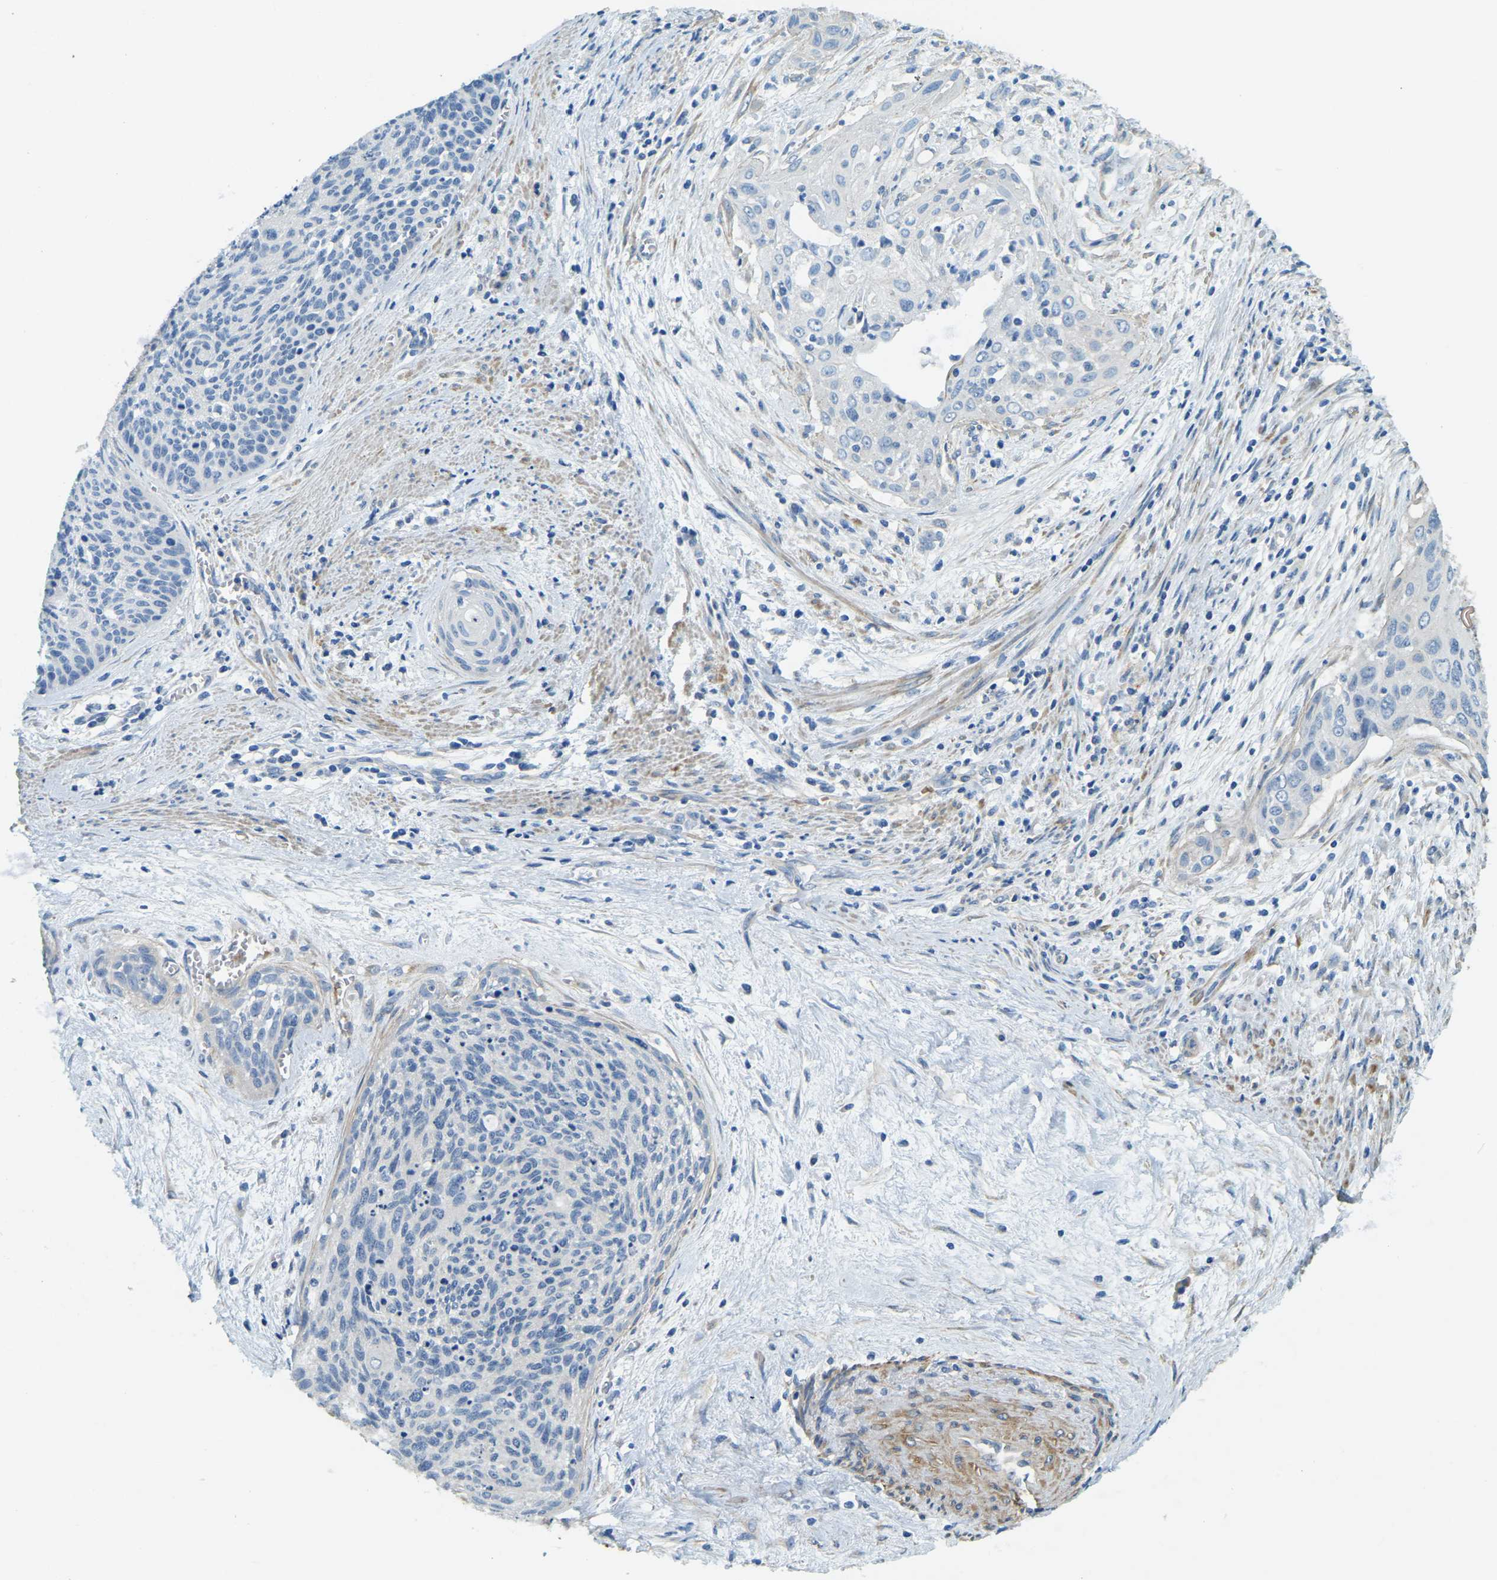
{"staining": {"intensity": "negative", "quantity": "none", "location": "none"}, "tissue": "cervical cancer", "cell_type": "Tumor cells", "image_type": "cancer", "snomed": [{"axis": "morphology", "description": "Squamous cell carcinoma, NOS"}, {"axis": "topography", "description": "Cervix"}], "caption": "This is an immunohistochemistry micrograph of human cervical squamous cell carcinoma. There is no positivity in tumor cells.", "gene": "ERGIC1", "patient": {"sex": "female", "age": 55}}